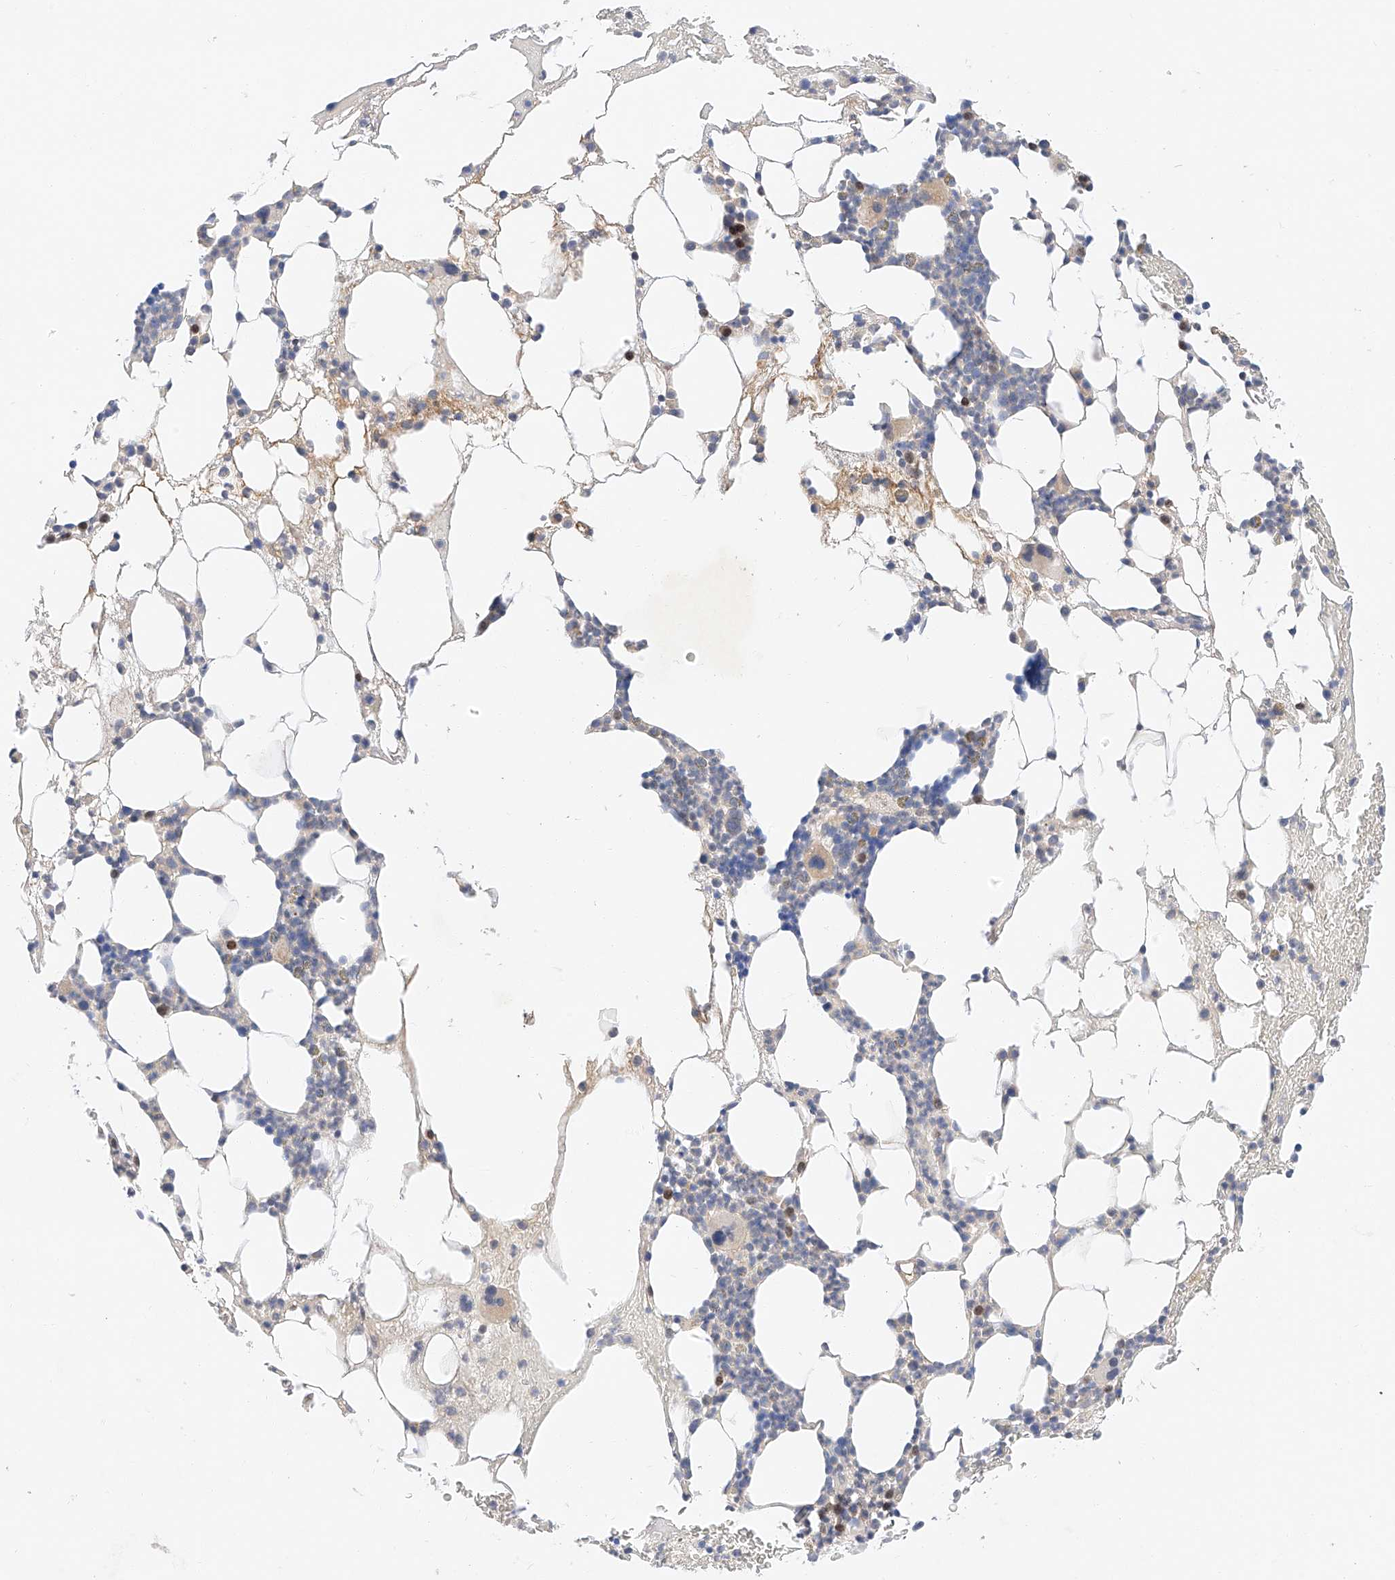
{"staining": {"intensity": "negative", "quantity": "none", "location": "none"}, "tissue": "bone marrow", "cell_type": "Hematopoietic cells", "image_type": "normal", "snomed": [{"axis": "morphology", "description": "Normal tissue, NOS"}, {"axis": "morphology", "description": "Inflammation, NOS"}, {"axis": "topography", "description": "Bone marrow"}], "caption": "An immunohistochemistry (IHC) micrograph of normal bone marrow is shown. There is no staining in hematopoietic cells of bone marrow.", "gene": "C6orf118", "patient": {"sex": "female", "age": 78}}